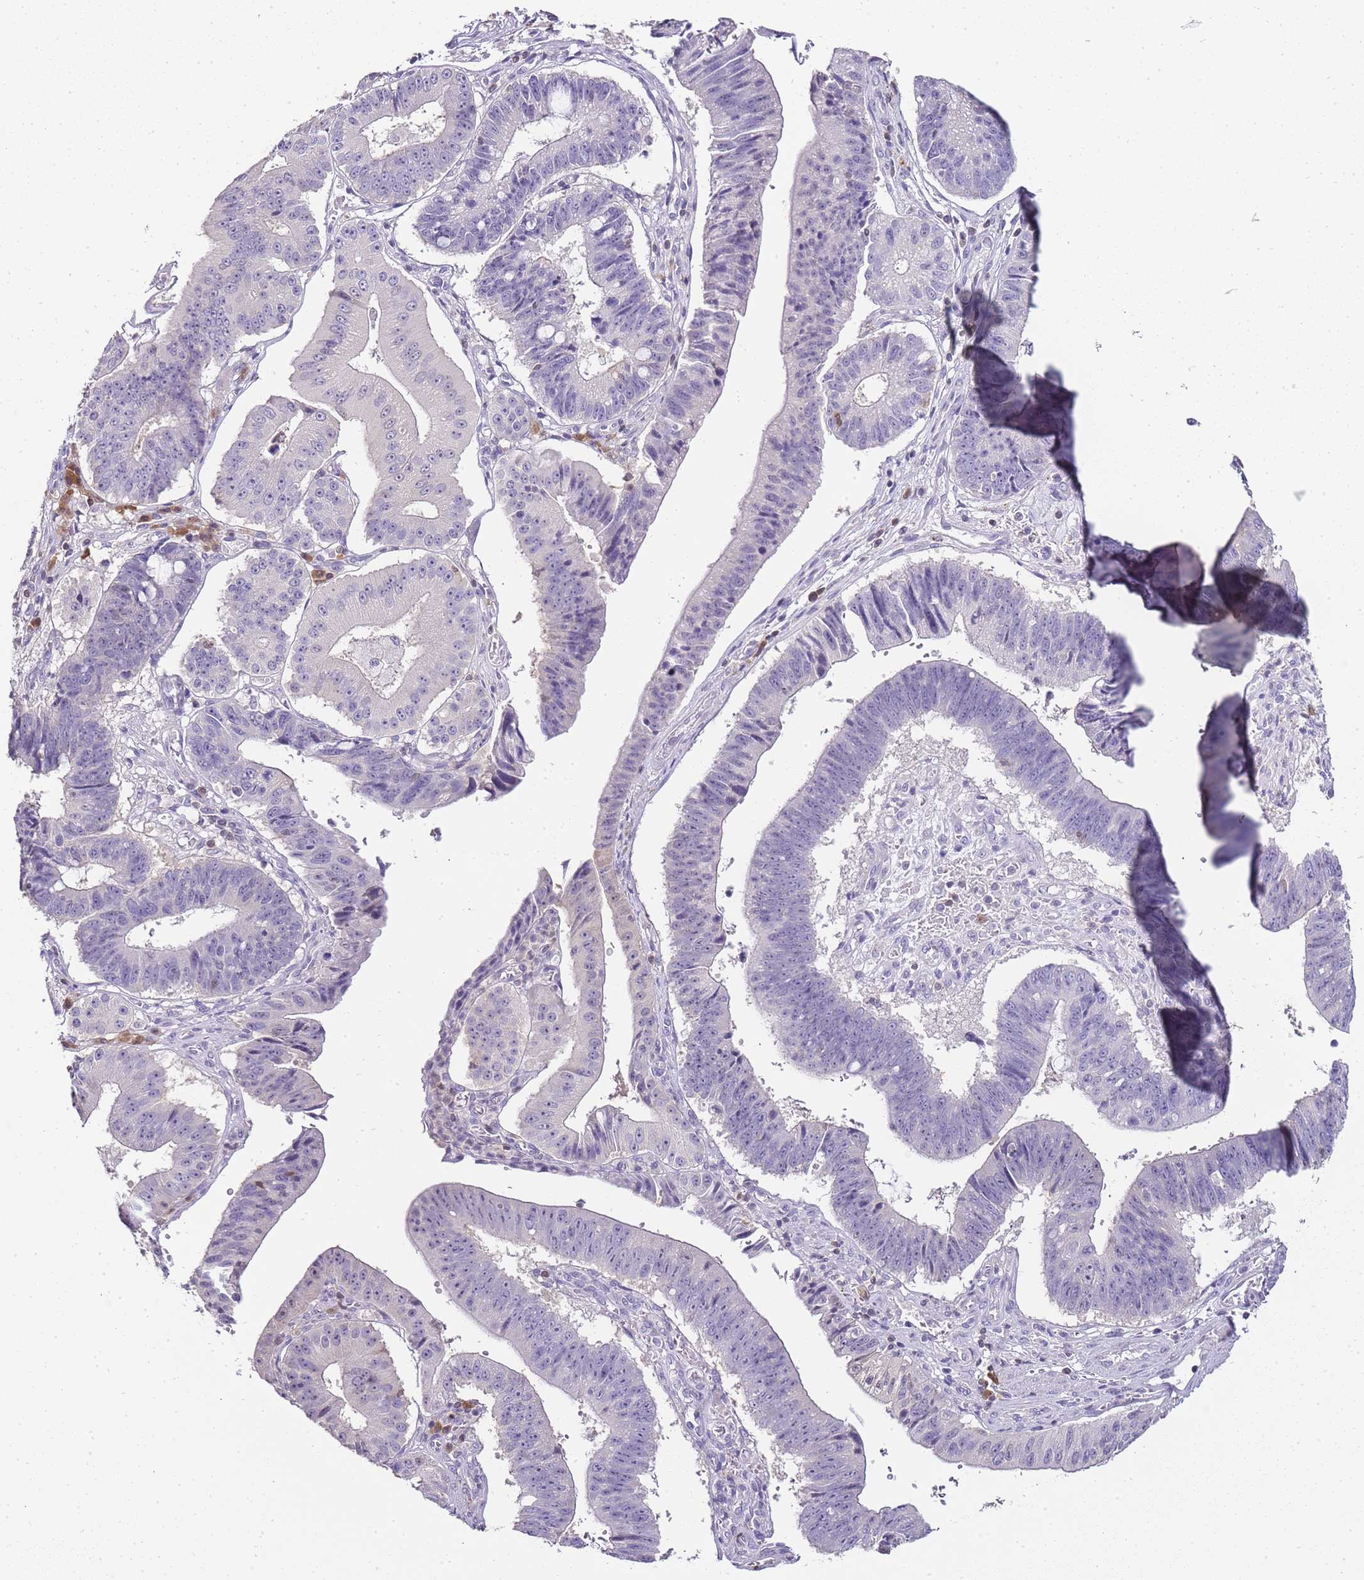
{"staining": {"intensity": "negative", "quantity": "none", "location": "none"}, "tissue": "stomach cancer", "cell_type": "Tumor cells", "image_type": "cancer", "snomed": [{"axis": "morphology", "description": "Adenocarcinoma, NOS"}, {"axis": "topography", "description": "Stomach"}], "caption": "Human adenocarcinoma (stomach) stained for a protein using IHC exhibits no positivity in tumor cells.", "gene": "ZBP1", "patient": {"sex": "male", "age": 59}}